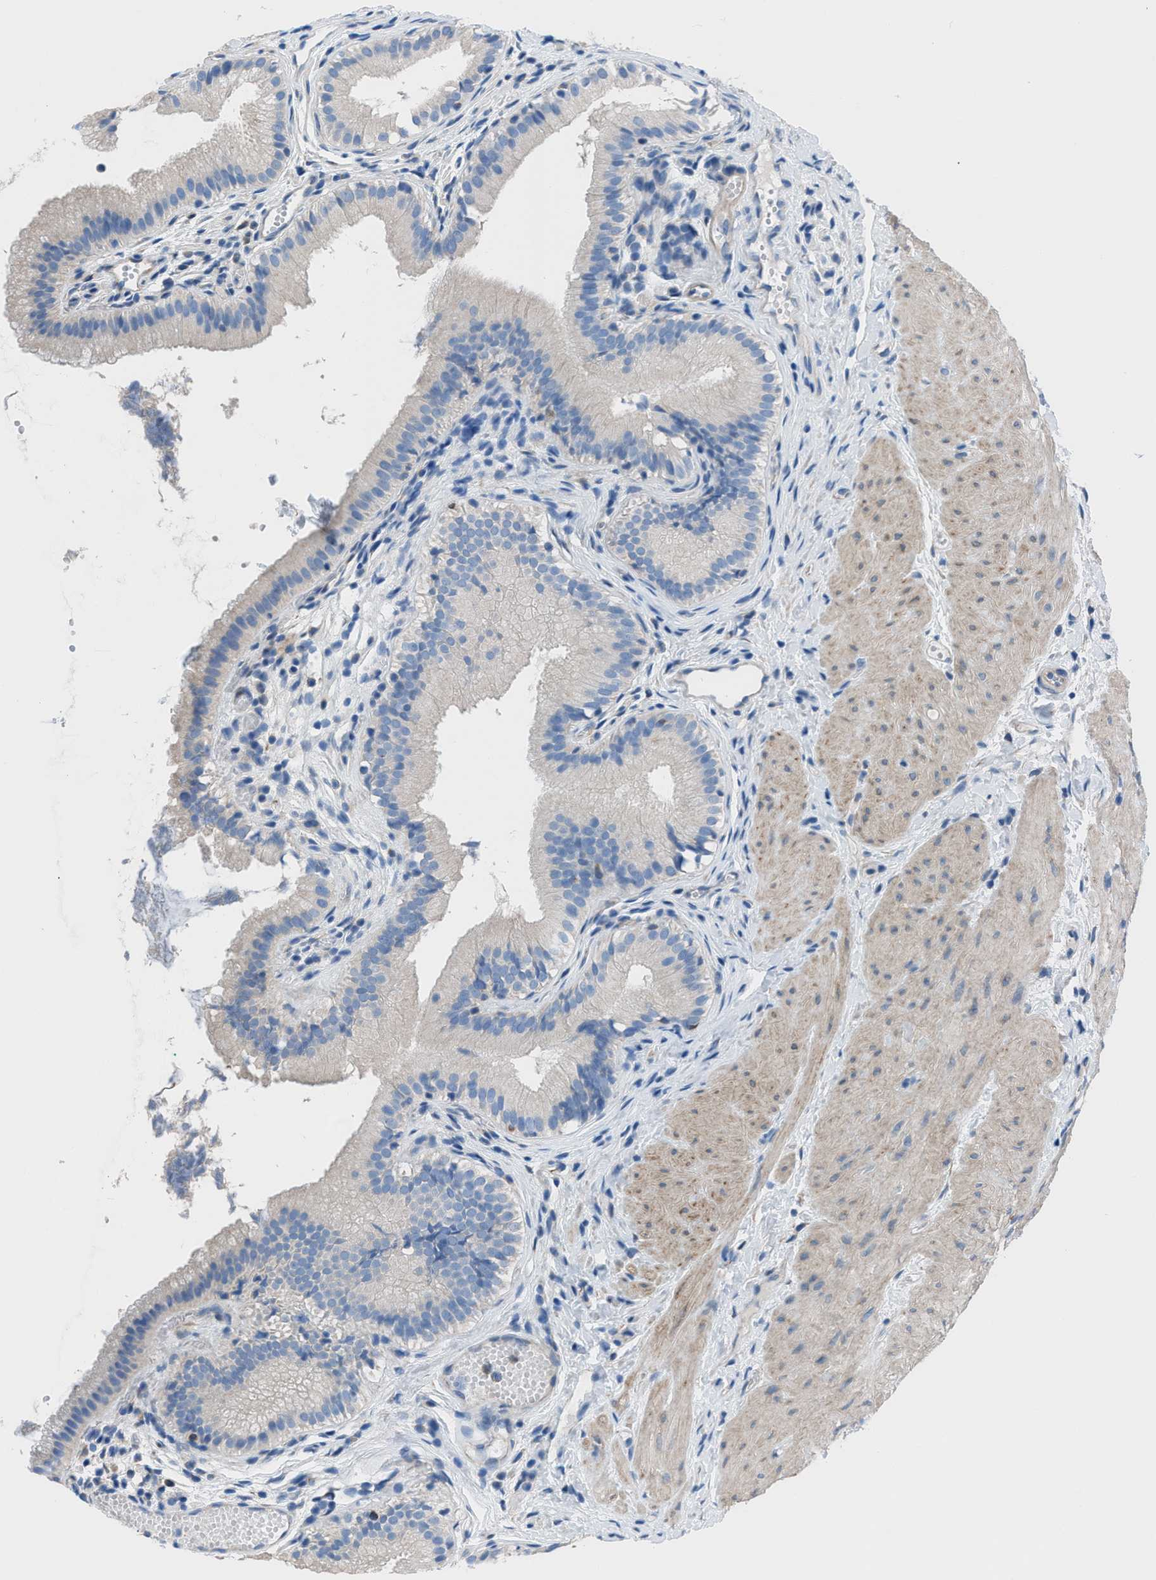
{"staining": {"intensity": "negative", "quantity": "none", "location": "none"}, "tissue": "gallbladder", "cell_type": "Glandular cells", "image_type": "normal", "snomed": [{"axis": "morphology", "description": "Normal tissue, NOS"}, {"axis": "topography", "description": "Gallbladder"}], "caption": "This is a image of immunohistochemistry (IHC) staining of benign gallbladder, which shows no staining in glandular cells. (Stains: DAB (3,3'-diaminobenzidine) immunohistochemistry with hematoxylin counter stain, Microscopy: brightfield microscopy at high magnification).", "gene": "ITPR1", "patient": {"sex": "female", "age": 26}}